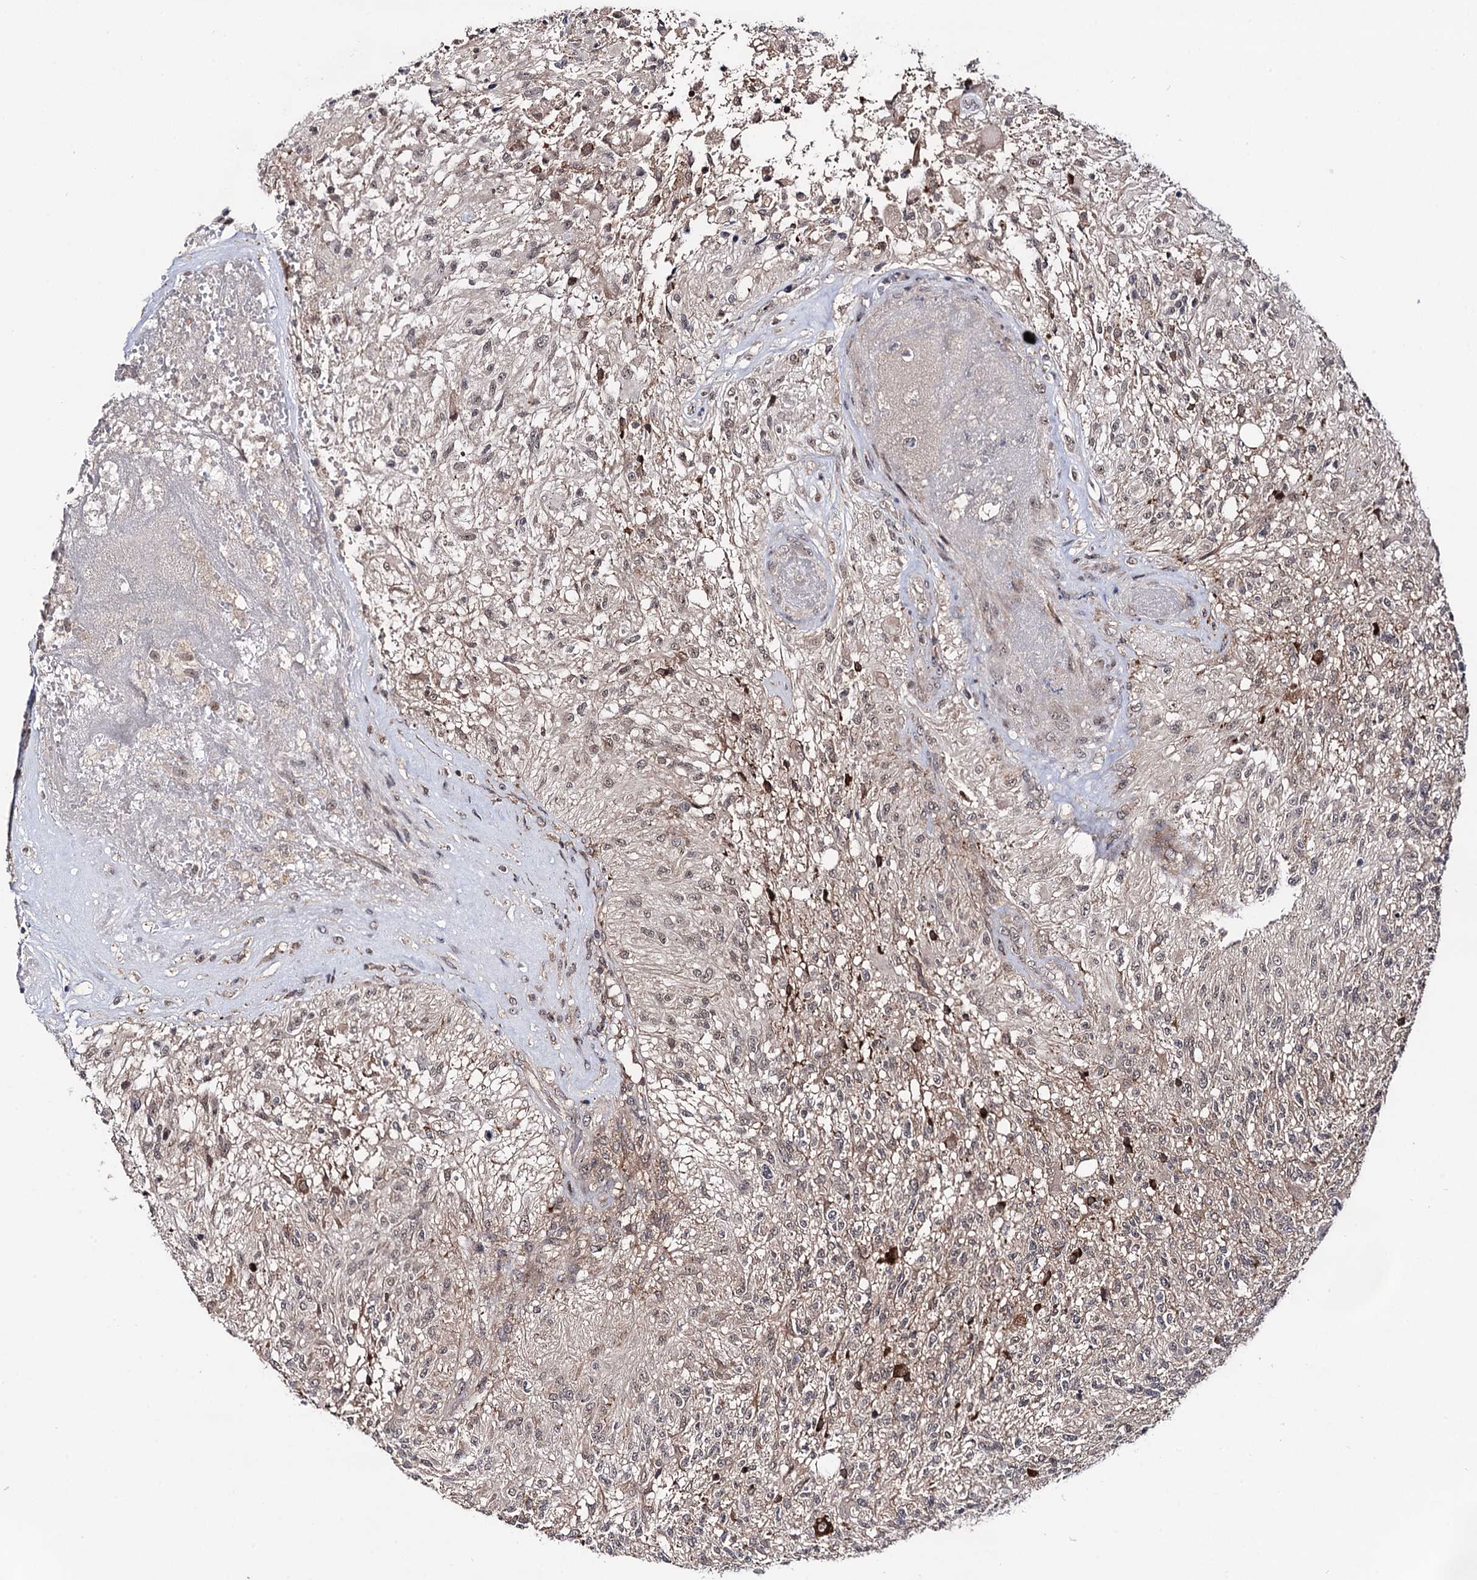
{"staining": {"intensity": "negative", "quantity": "none", "location": "none"}, "tissue": "glioma", "cell_type": "Tumor cells", "image_type": "cancer", "snomed": [{"axis": "morphology", "description": "Glioma, malignant, High grade"}, {"axis": "topography", "description": "Brain"}], "caption": "High magnification brightfield microscopy of malignant glioma (high-grade) stained with DAB (3,3'-diaminobenzidine) (brown) and counterstained with hematoxylin (blue): tumor cells show no significant positivity.", "gene": "MICAL2", "patient": {"sex": "male", "age": 56}}